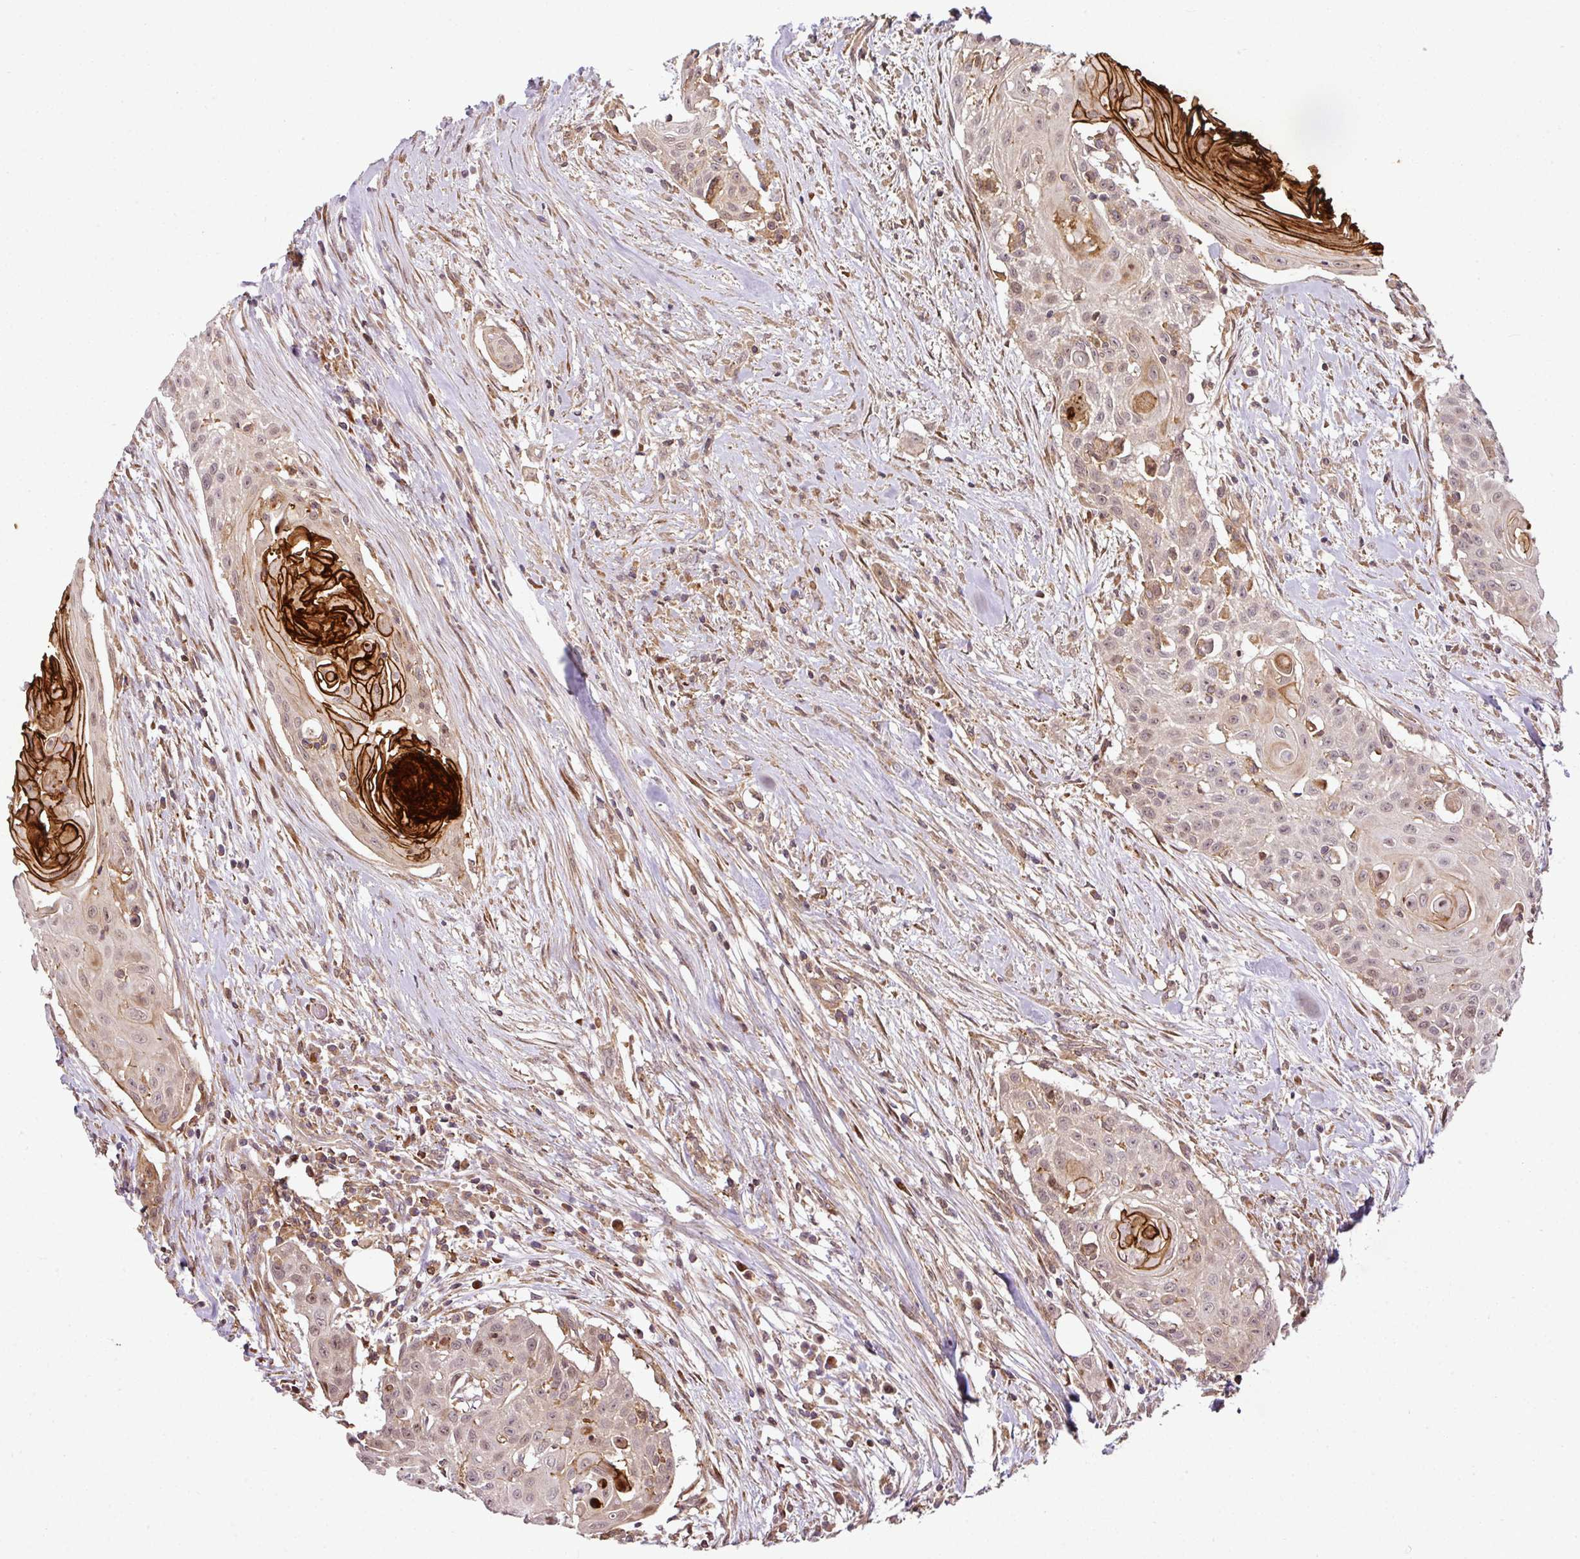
{"staining": {"intensity": "strong", "quantity": "<25%", "location": "cytoplasmic/membranous"}, "tissue": "head and neck cancer", "cell_type": "Tumor cells", "image_type": "cancer", "snomed": [{"axis": "morphology", "description": "Squamous cell carcinoma, NOS"}, {"axis": "topography", "description": "Lymph node"}, {"axis": "topography", "description": "Salivary gland"}, {"axis": "topography", "description": "Head-Neck"}], "caption": "An IHC histopathology image of neoplastic tissue is shown. Protein staining in brown labels strong cytoplasmic/membranous positivity in head and neck squamous cell carcinoma within tumor cells. The staining was performed using DAB to visualize the protein expression in brown, while the nuclei were stained in blue with hematoxylin (Magnification: 20x).", "gene": "ATAT1", "patient": {"sex": "female", "age": 74}}